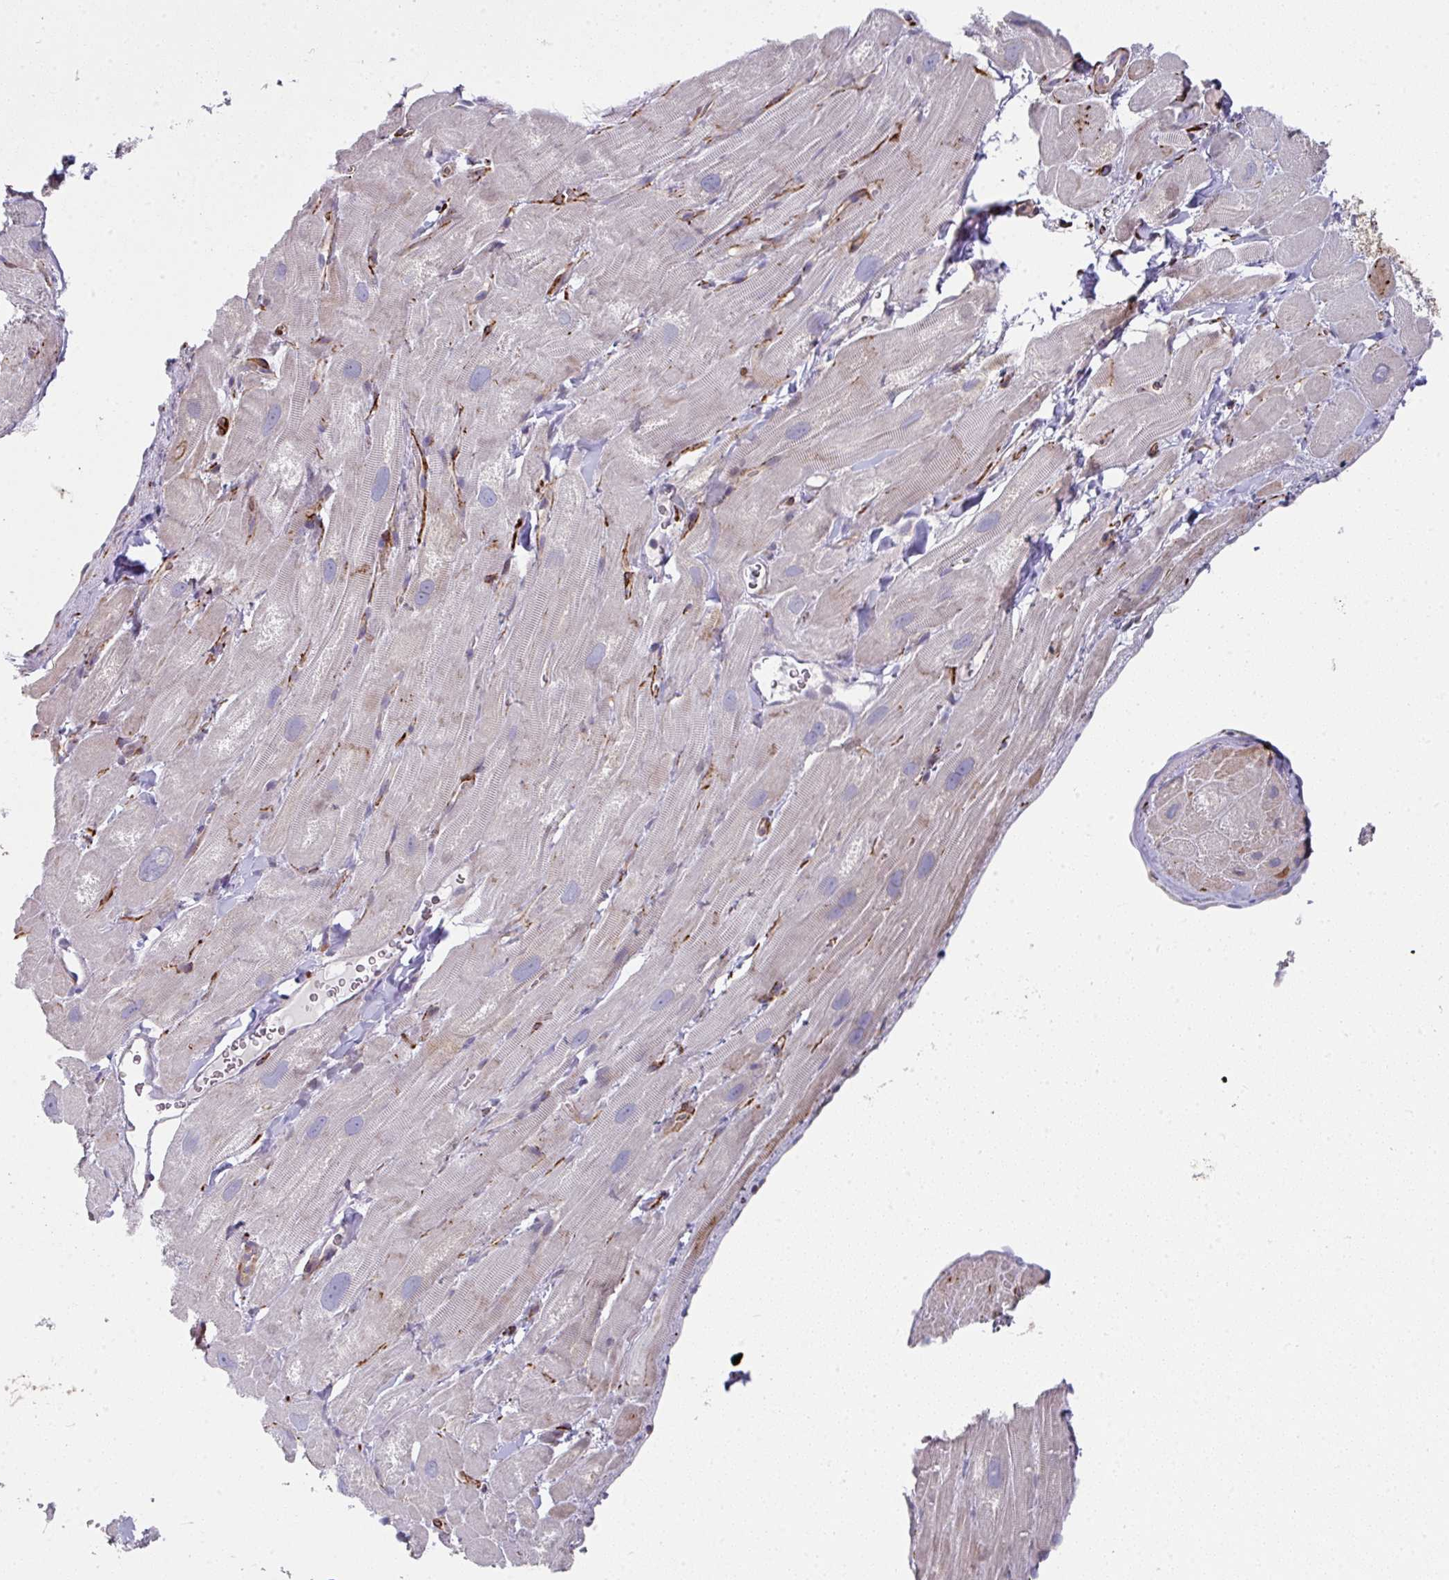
{"staining": {"intensity": "weak", "quantity": "<25%", "location": "cytoplasmic/membranous"}, "tissue": "heart muscle", "cell_type": "Cardiomyocytes", "image_type": "normal", "snomed": [{"axis": "morphology", "description": "Normal tissue, NOS"}, {"axis": "topography", "description": "Heart"}], "caption": "Photomicrograph shows no significant protein staining in cardiomyocytes of unremarkable heart muscle. (DAB (3,3'-diaminobenzidine) immunohistochemistry (IHC) with hematoxylin counter stain).", "gene": "BEND5", "patient": {"sex": "male", "age": 49}}